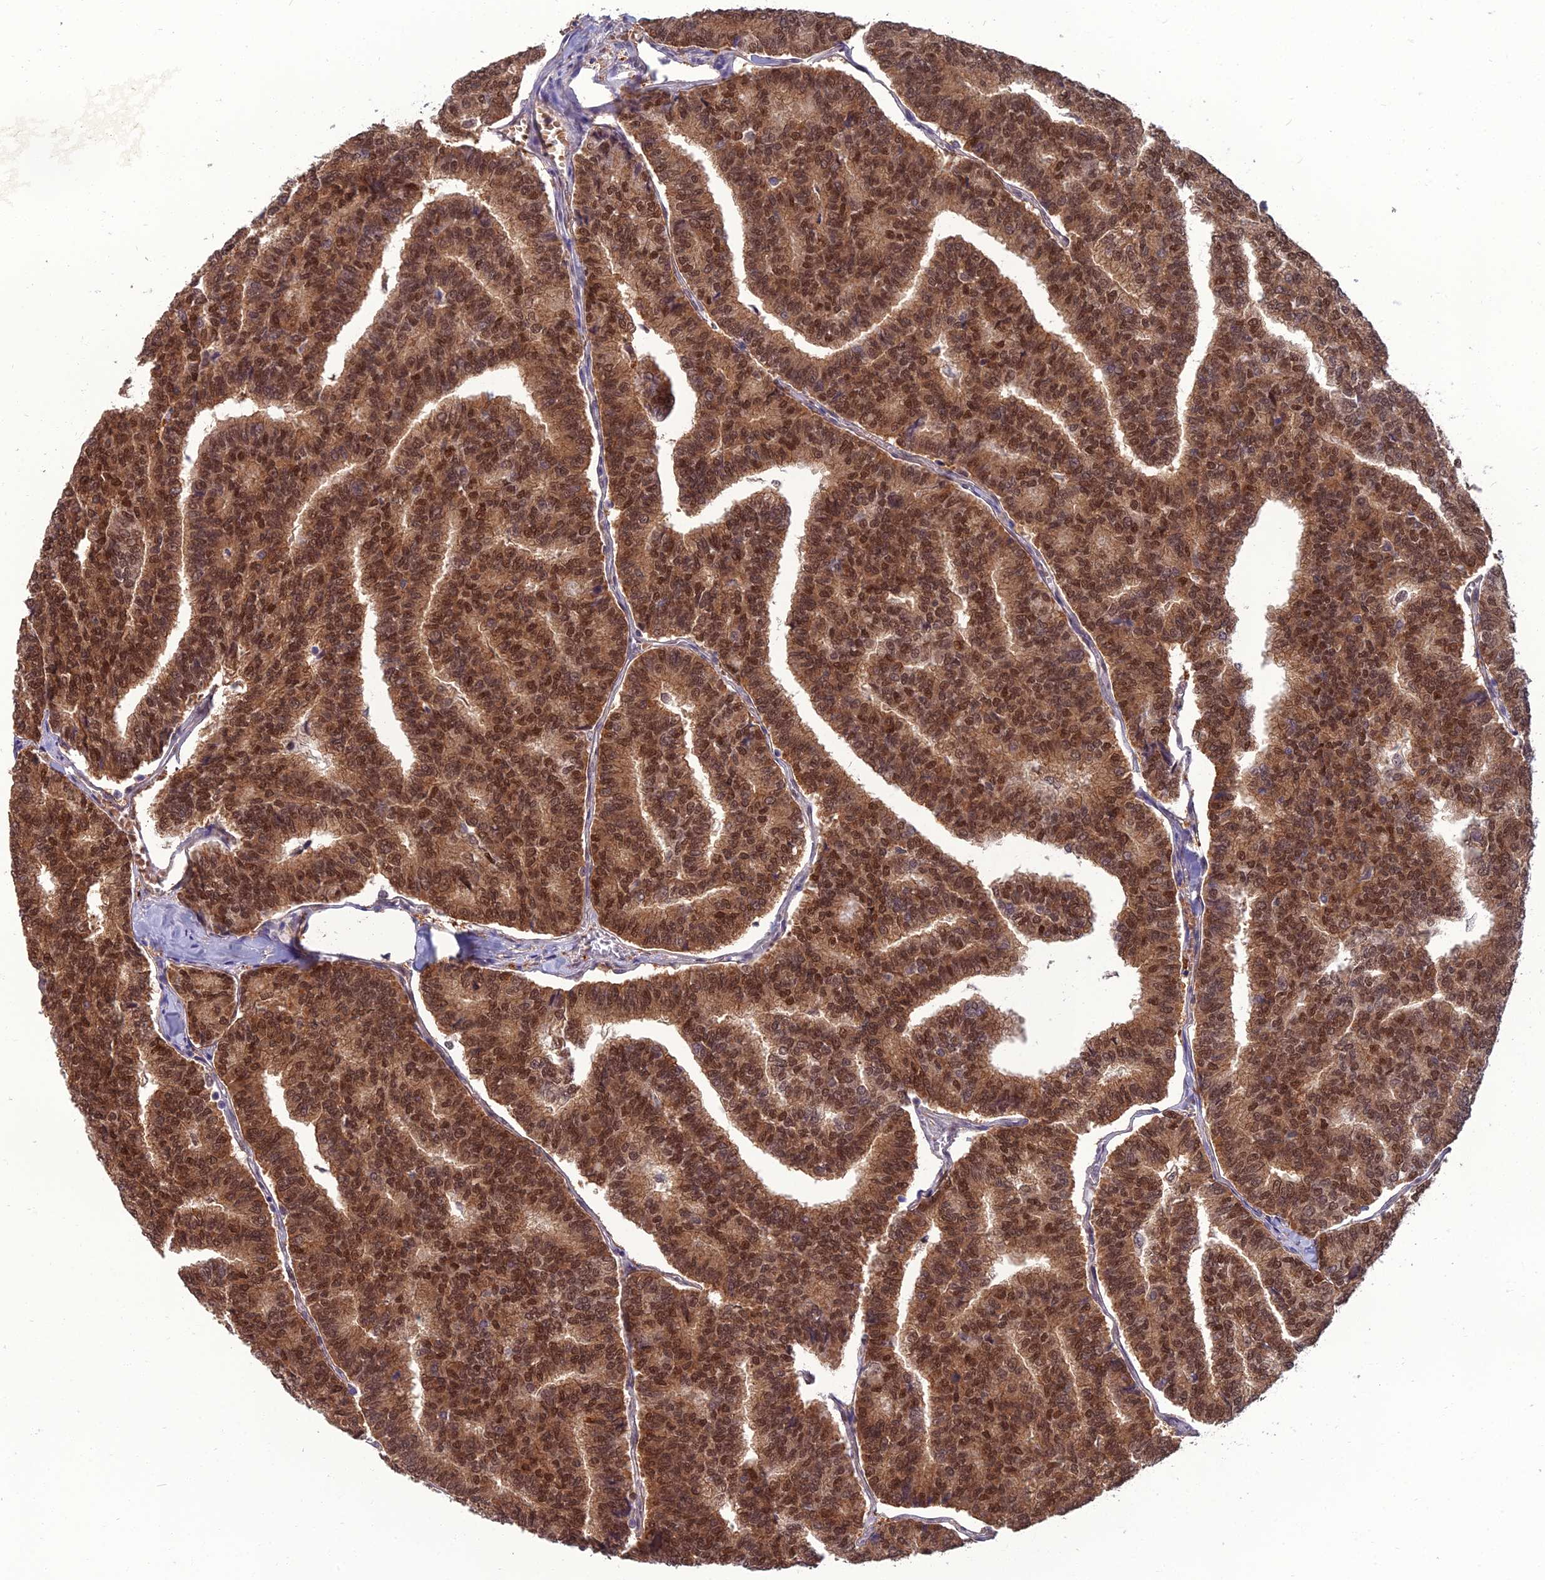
{"staining": {"intensity": "moderate", "quantity": ">75%", "location": "cytoplasmic/membranous,nuclear"}, "tissue": "thyroid cancer", "cell_type": "Tumor cells", "image_type": "cancer", "snomed": [{"axis": "morphology", "description": "Papillary adenocarcinoma, NOS"}, {"axis": "topography", "description": "Thyroid gland"}], "caption": "The immunohistochemical stain highlights moderate cytoplasmic/membranous and nuclear positivity in tumor cells of papillary adenocarcinoma (thyroid) tissue. Nuclei are stained in blue.", "gene": "NR4A3", "patient": {"sex": "female", "age": 35}}